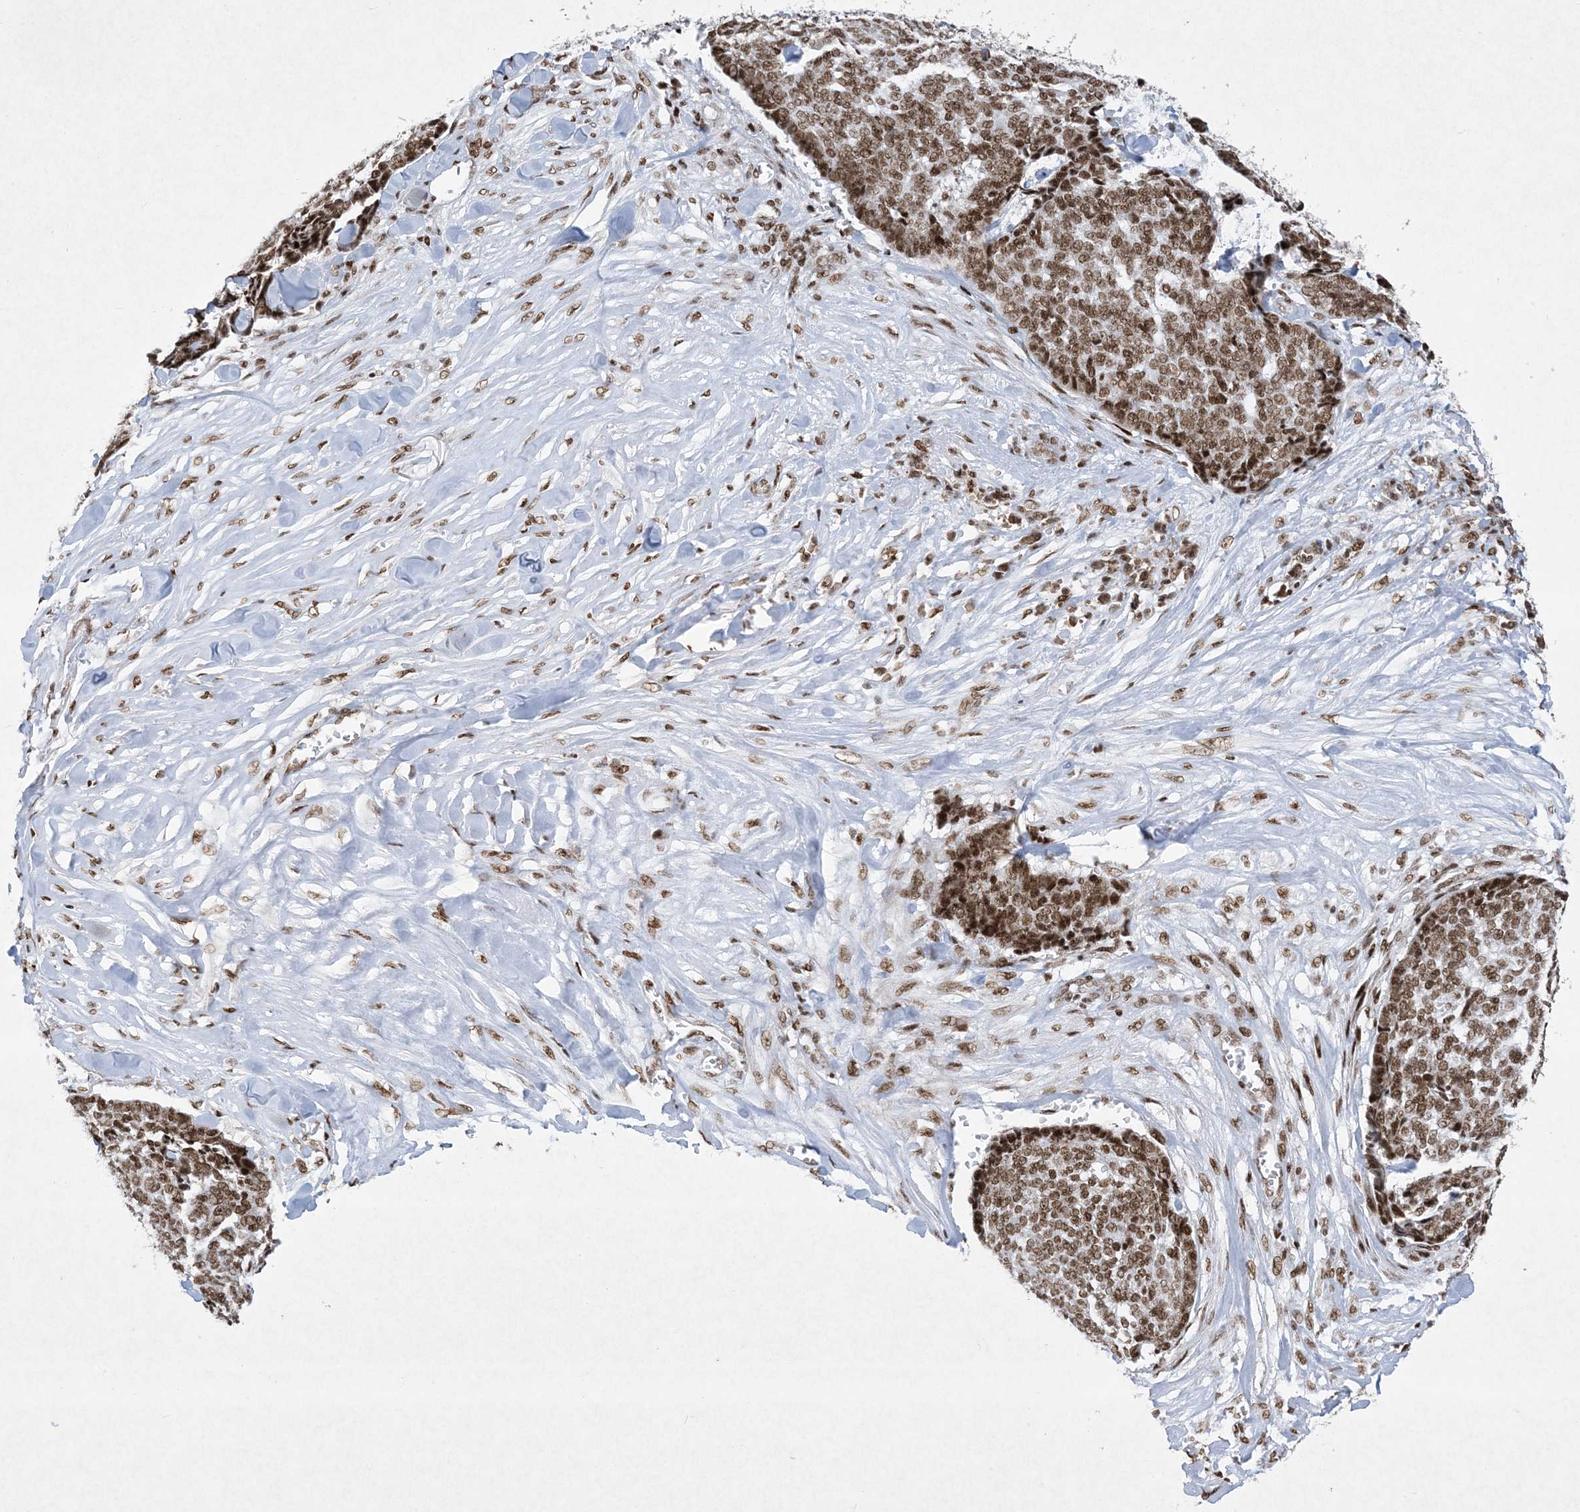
{"staining": {"intensity": "strong", "quantity": ">75%", "location": "nuclear"}, "tissue": "skin cancer", "cell_type": "Tumor cells", "image_type": "cancer", "snomed": [{"axis": "morphology", "description": "Basal cell carcinoma"}, {"axis": "topography", "description": "Skin"}], "caption": "Tumor cells display strong nuclear staining in about >75% of cells in skin basal cell carcinoma. The staining was performed using DAB (3,3'-diaminobenzidine), with brown indicating positive protein expression. Nuclei are stained blue with hematoxylin.", "gene": "PKNOX2", "patient": {"sex": "male", "age": 84}}